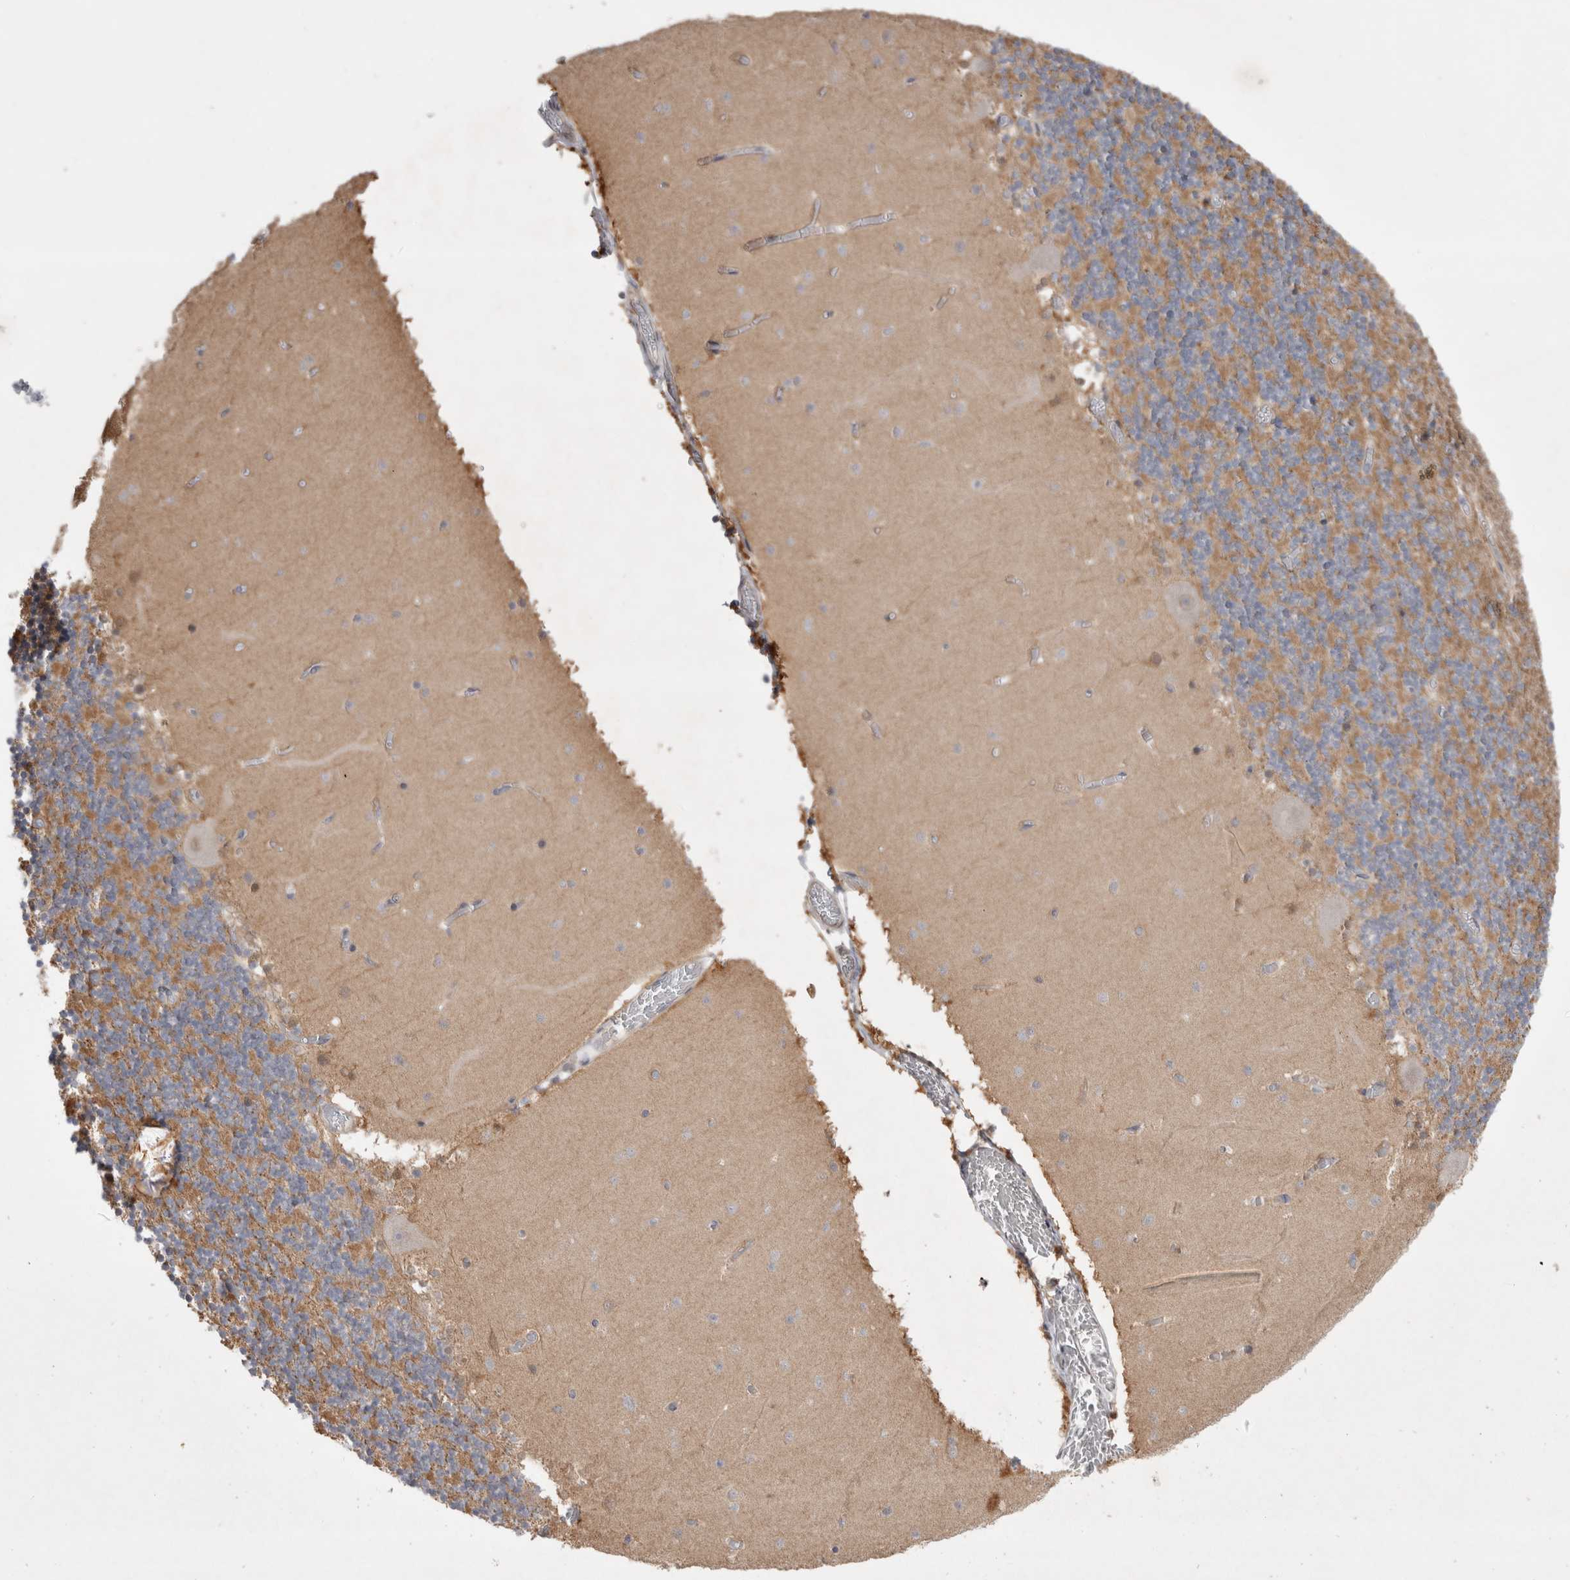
{"staining": {"intensity": "moderate", "quantity": ">75%", "location": "cytoplasmic/membranous"}, "tissue": "cerebellum", "cell_type": "Cells in granular layer", "image_type": "normal", "snomed": [{"axis": "morphology", "description": "Normal tissue, NOS"}, {"axis": "topography", "description": "Cerebellum"}], "caption": "Moderate cytoplasmic/membranous expression is appreciated in approximately >75% of cells in granular layer in normal cerebellum.", "gene": "PLEKHM1", "patient": {"sex": "female", "age": 28}}